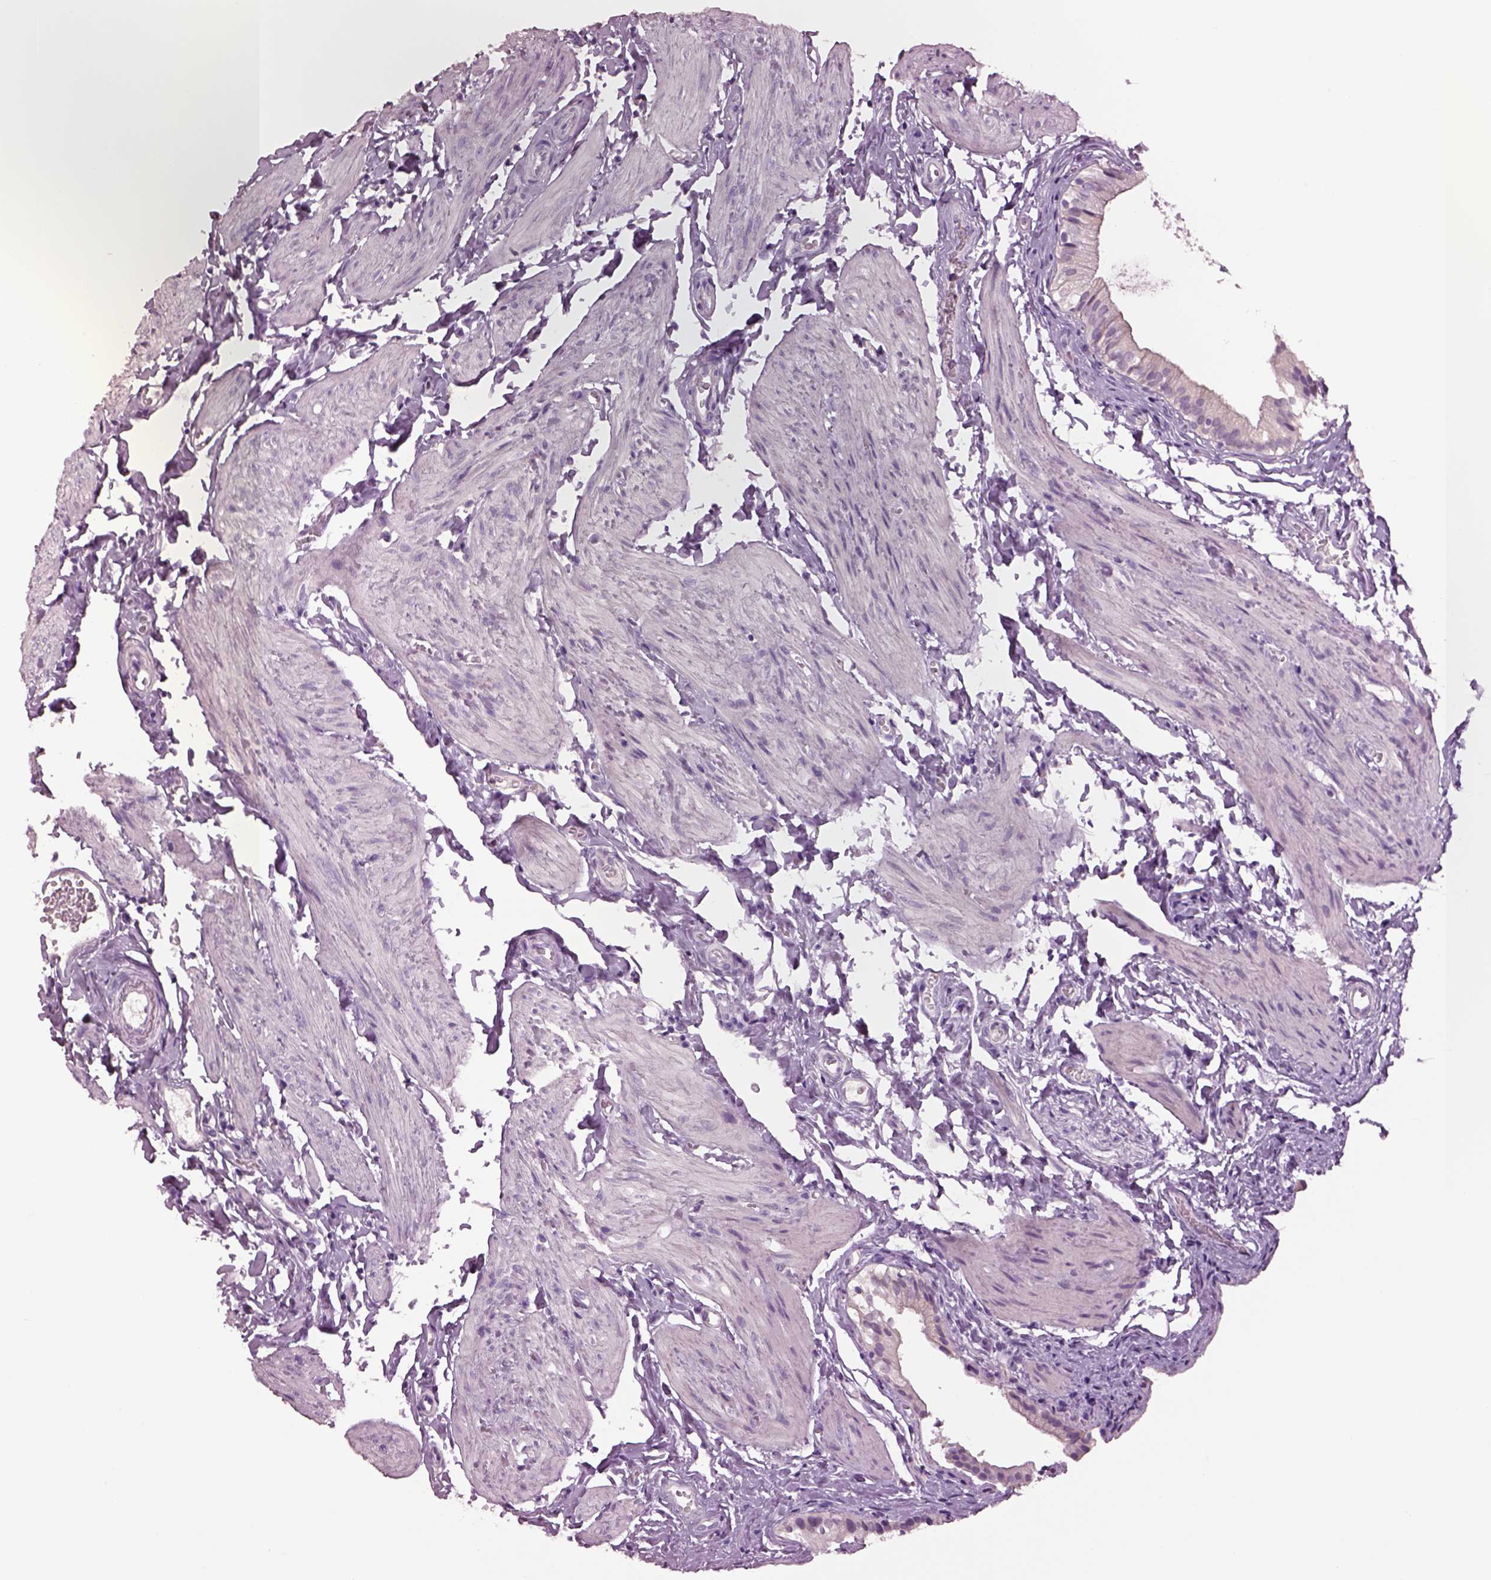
{"staining": {"intensity": "negative", "quantity": "none", "location": "none"}, "tissue": "gallbladder", "cell_type": "Glandular cells", "image_type": "normal", "snomed": [{"axis": "morphology", "description": "Normal tissue, NOS"}, {"axis": "topography", "description": "Gallbladder"}], "caption": "Image shows no protein staining in glandular cells of unremarkable gallbladder. The staining was performed using DAB (3,3'-diaminobenzidine) to visualize the protein expression in brown, while the nuclei were stained in blue with hematoxylin (Magnification: 20x).", "gene": "CLPSL1", "patient": {"sex": "female", "age": 47}}